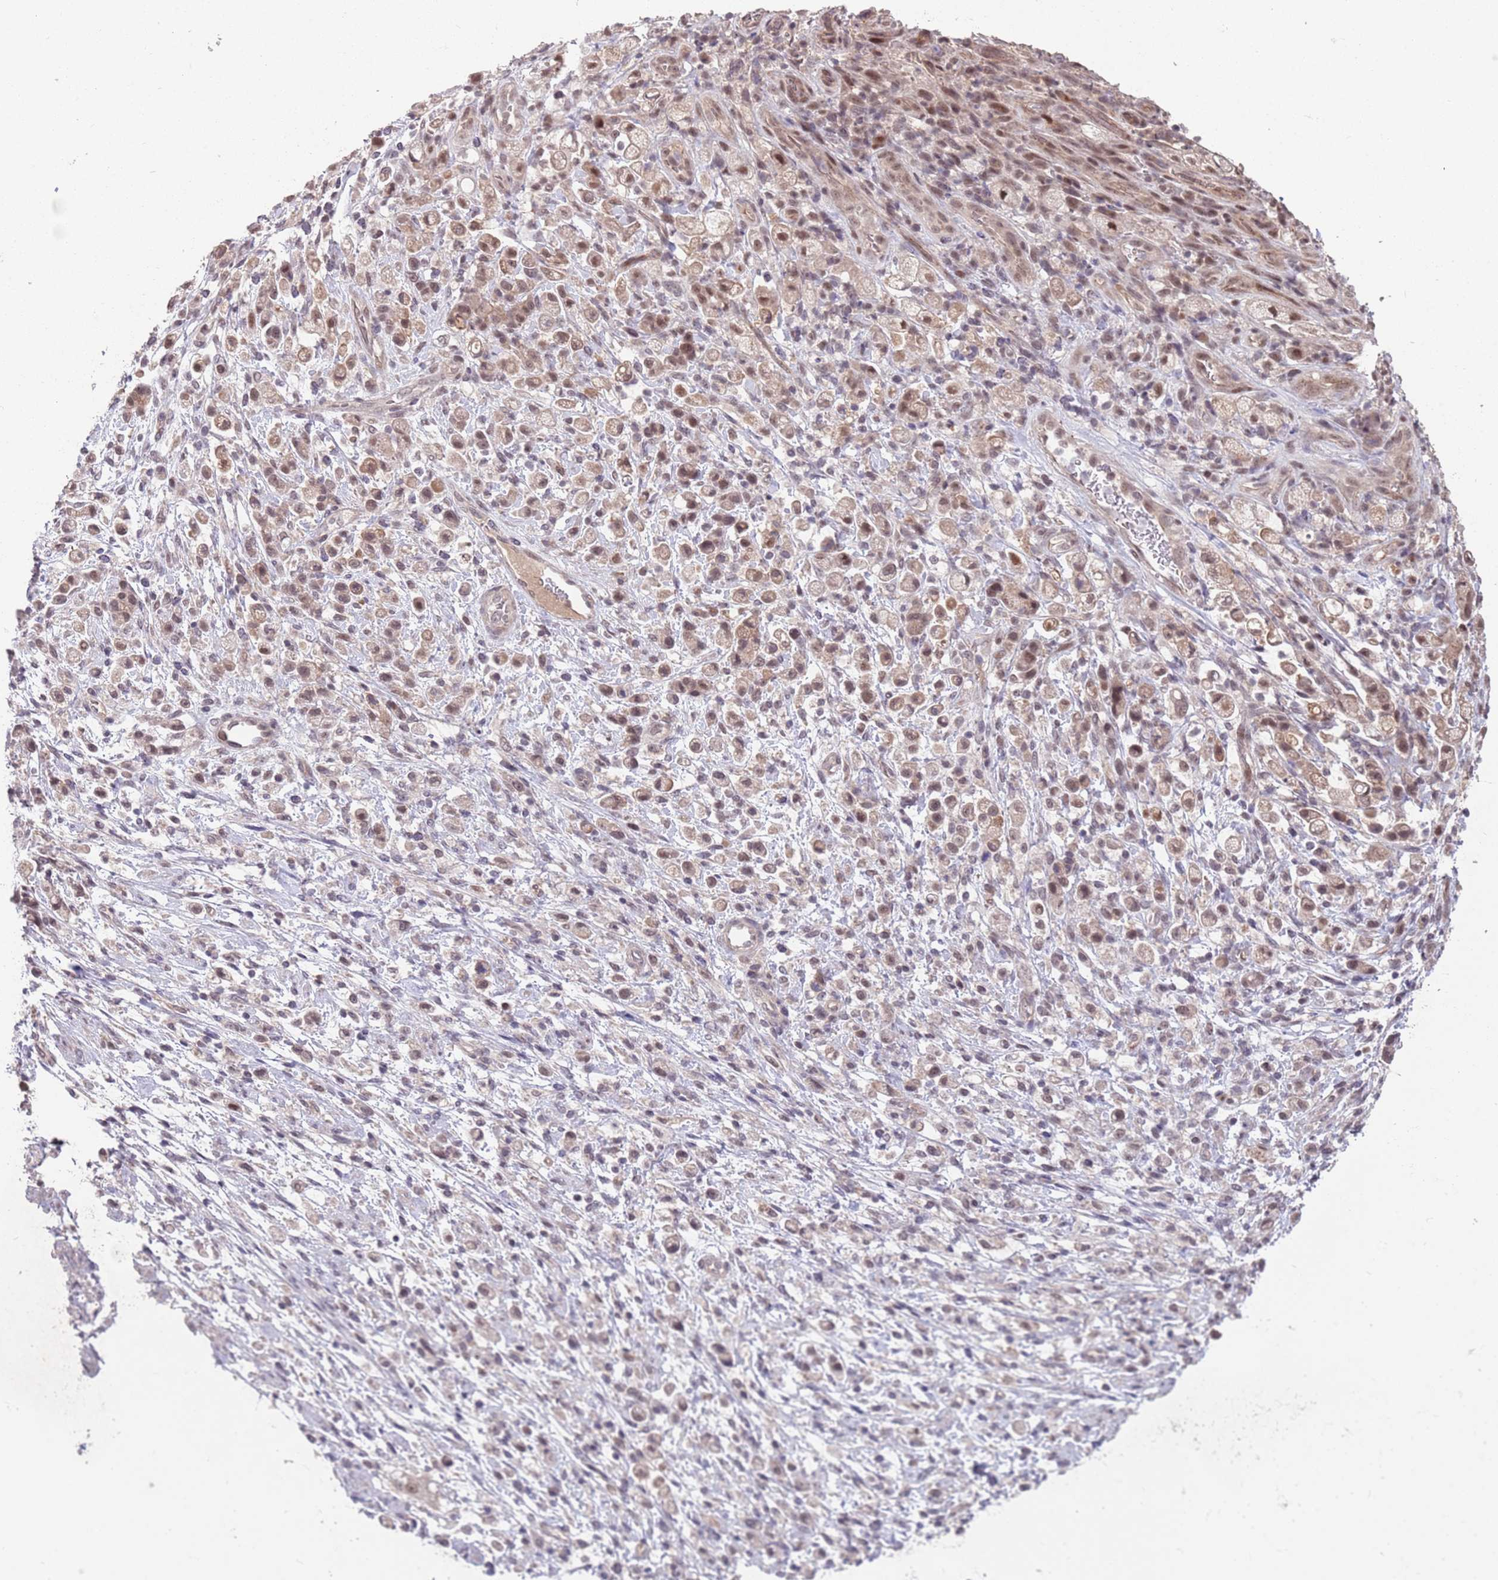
{"staining": {"intensity": "moderate", "quantity": "<25%", "location": "cytoplasmic/membranous,nuclear"}, "tissue": "stomach cancer", "cell_type": "Tumor cells", "image_type": "cancer", "snomed": [{"axis": "morphology", "description": "Adenocarcinoma, NOS"}, {"axis": "topography", "description": "Stomach"}], "caption": "Adenocarcinoma (stomach) stained for a protein shows moderate cytoplasmic/membranous and nuclear positivity in tumor cells.", "gene": "MEI1", "patient": {"sex": "female", "age": 60}}